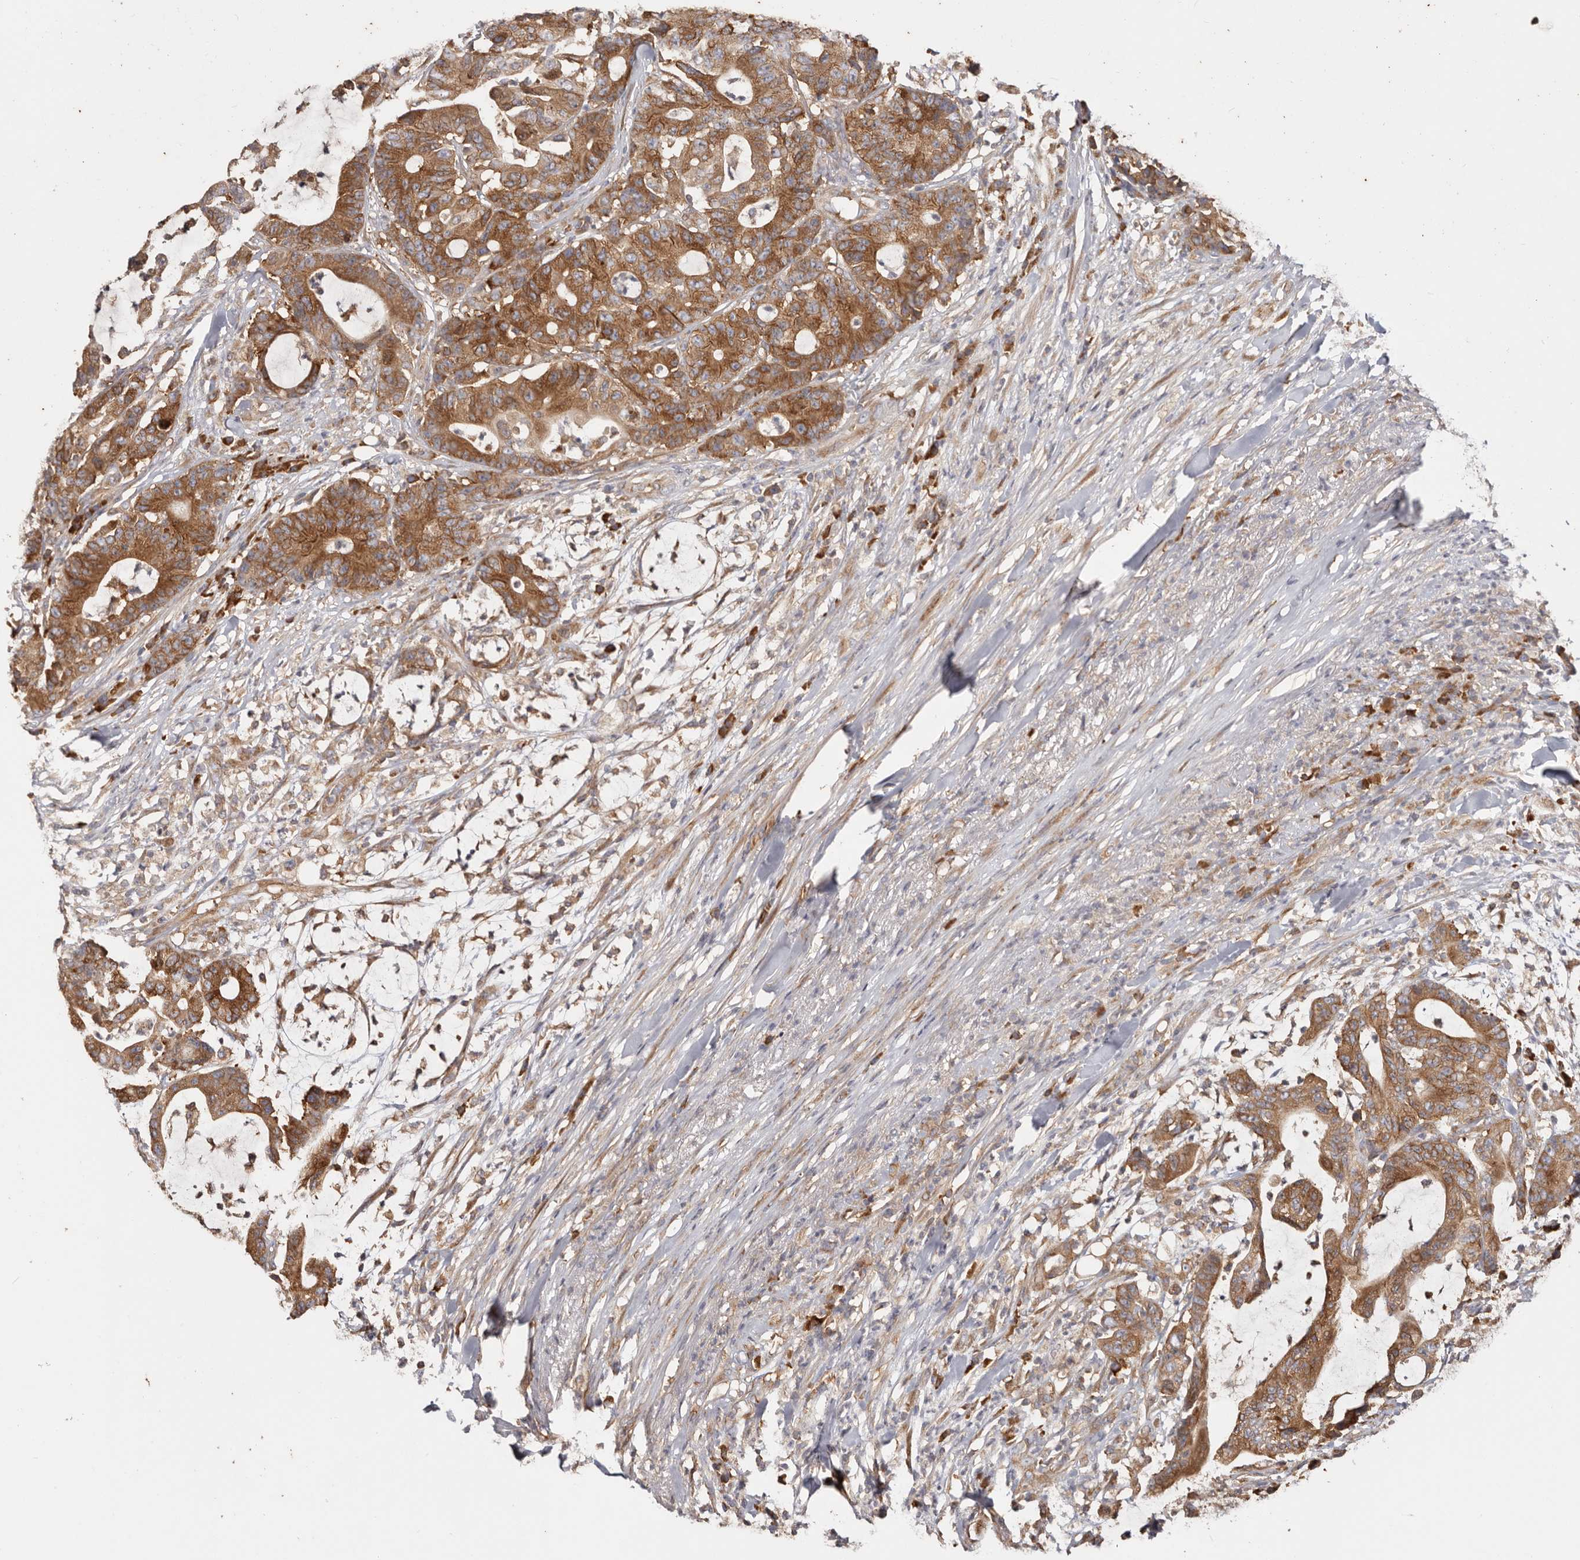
{"staining": {"intensity": "moderate", "quantity": ">75%", "location": "cytoplasmic/membranous"}, "tissue": "colorectal cancer", "cell_type": "Tumor cells", "image_type": "cancer", "snomed": [{"axis": "morphology", "description": "Adenocarcinoma, NOS"}, {"axis": "topography", "description": "Colon"}], "caption": "A high-resolution histopathology image shows IHC staining of colorectal cancer (adenocarcinoma), which reveals moderate cytoplasmic/membranous expression in approximately >75% of tumor cells.", "gene": "EPRS1", "patient": {"sex": "female", "age": 84}}